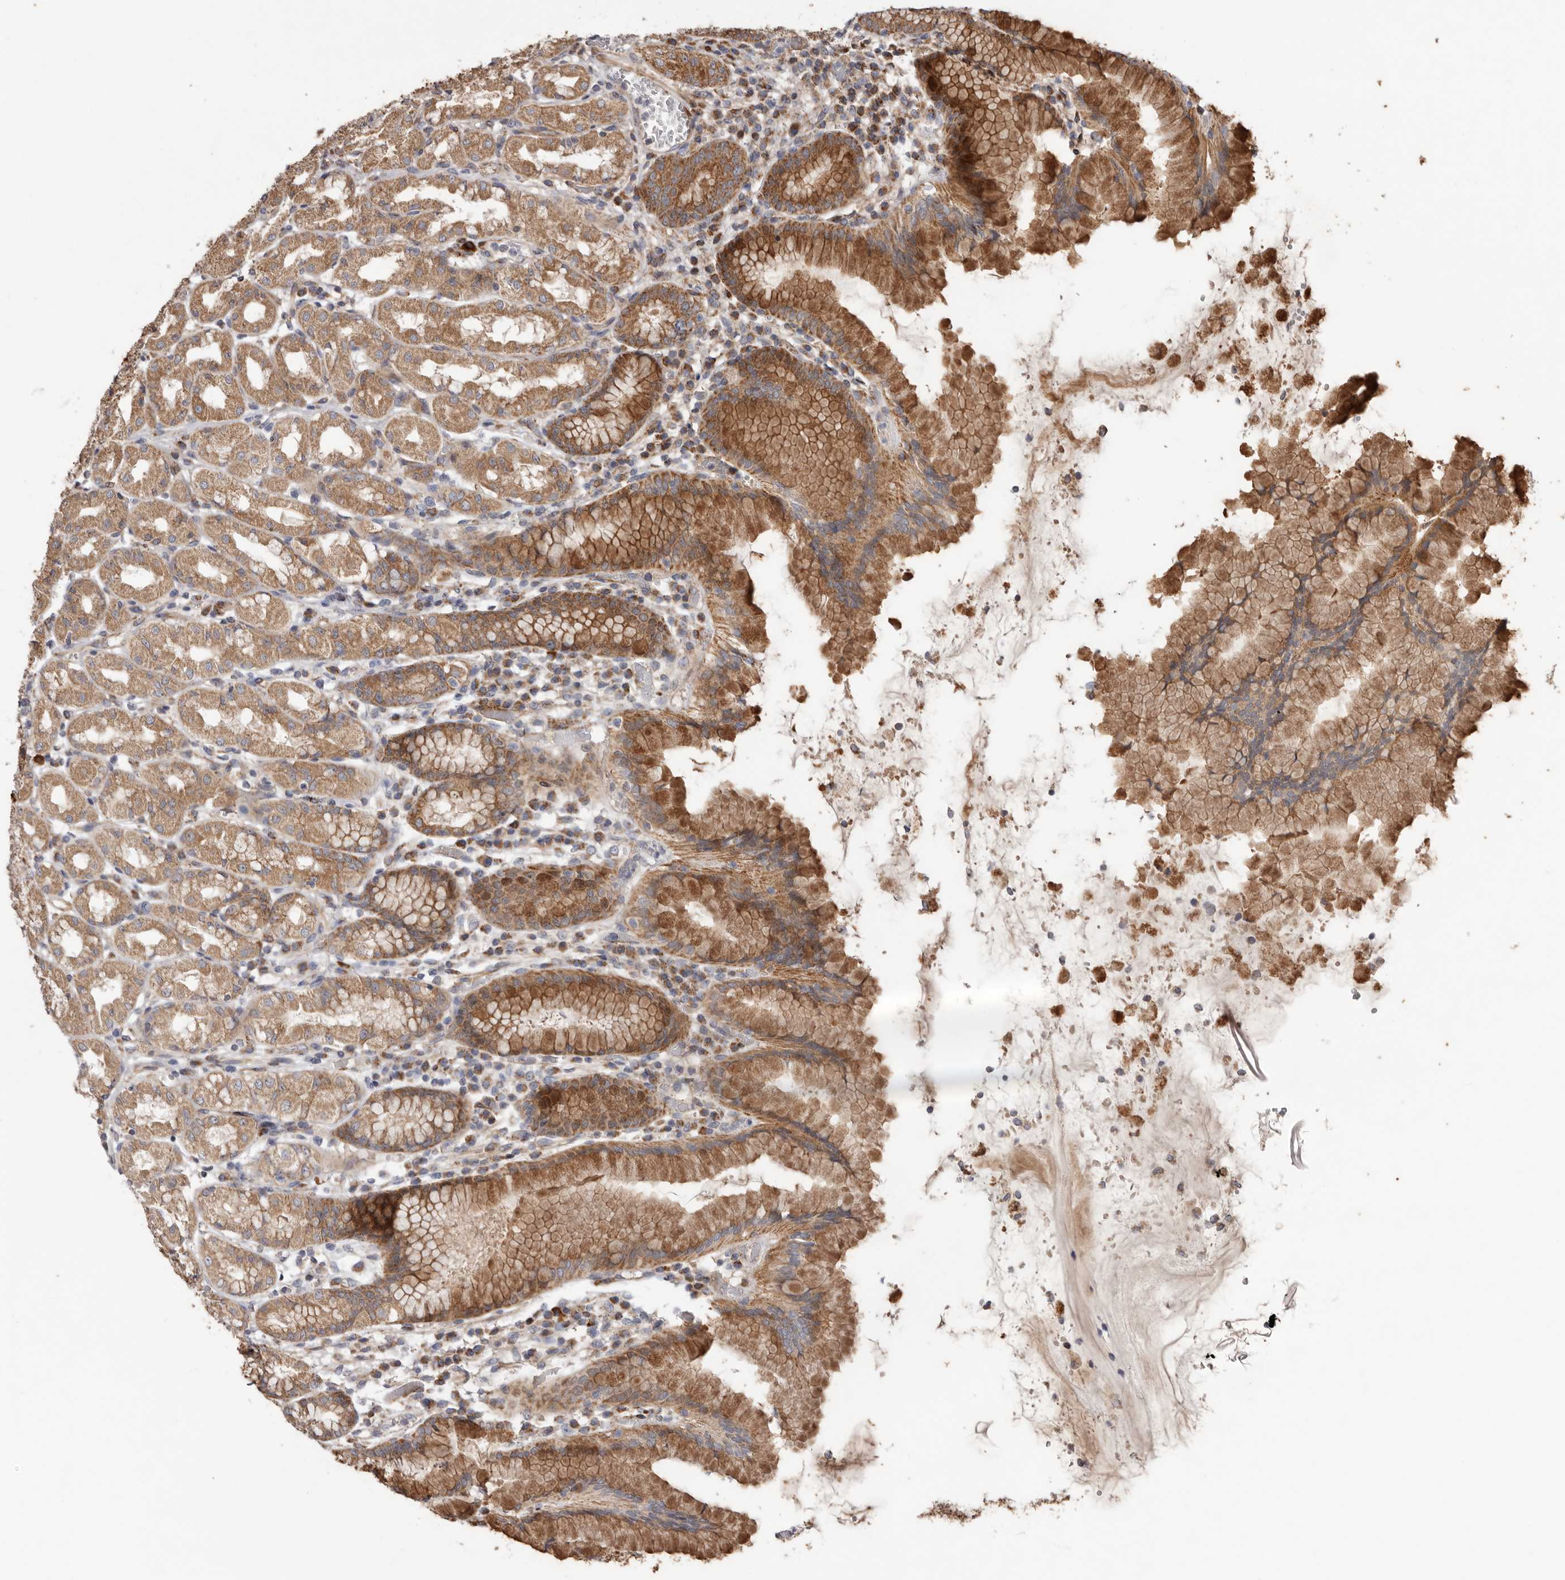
{"staining": {"intensity": "moderate", "quantity": ">75%", "location": "cytoplasmic/membranous"}, "tissue": "stomach", "cell_type": "Glandular cells", "image_type": "normal", "snomed": [{"axis": "morphology", "description": "Normal tissue, NOS"}, {"axis": "topography", "description": "Stomach"}, {"axis": "topography", "description": "Stomach, lower"}], "caption": "Immunohistochemical staining of unremarkable human stomach shows moderate cytoplasmic/membranous protein positivity in approximately >75% of glandular cells. The staining was performed using DAB (3,3'-diaminobenzidine), with brown indicating positive protein expression. Nuclei are stained blue with hematoxylin.", "gene": "PROKR1", "patient": {"sex": "female", "age": 56}}